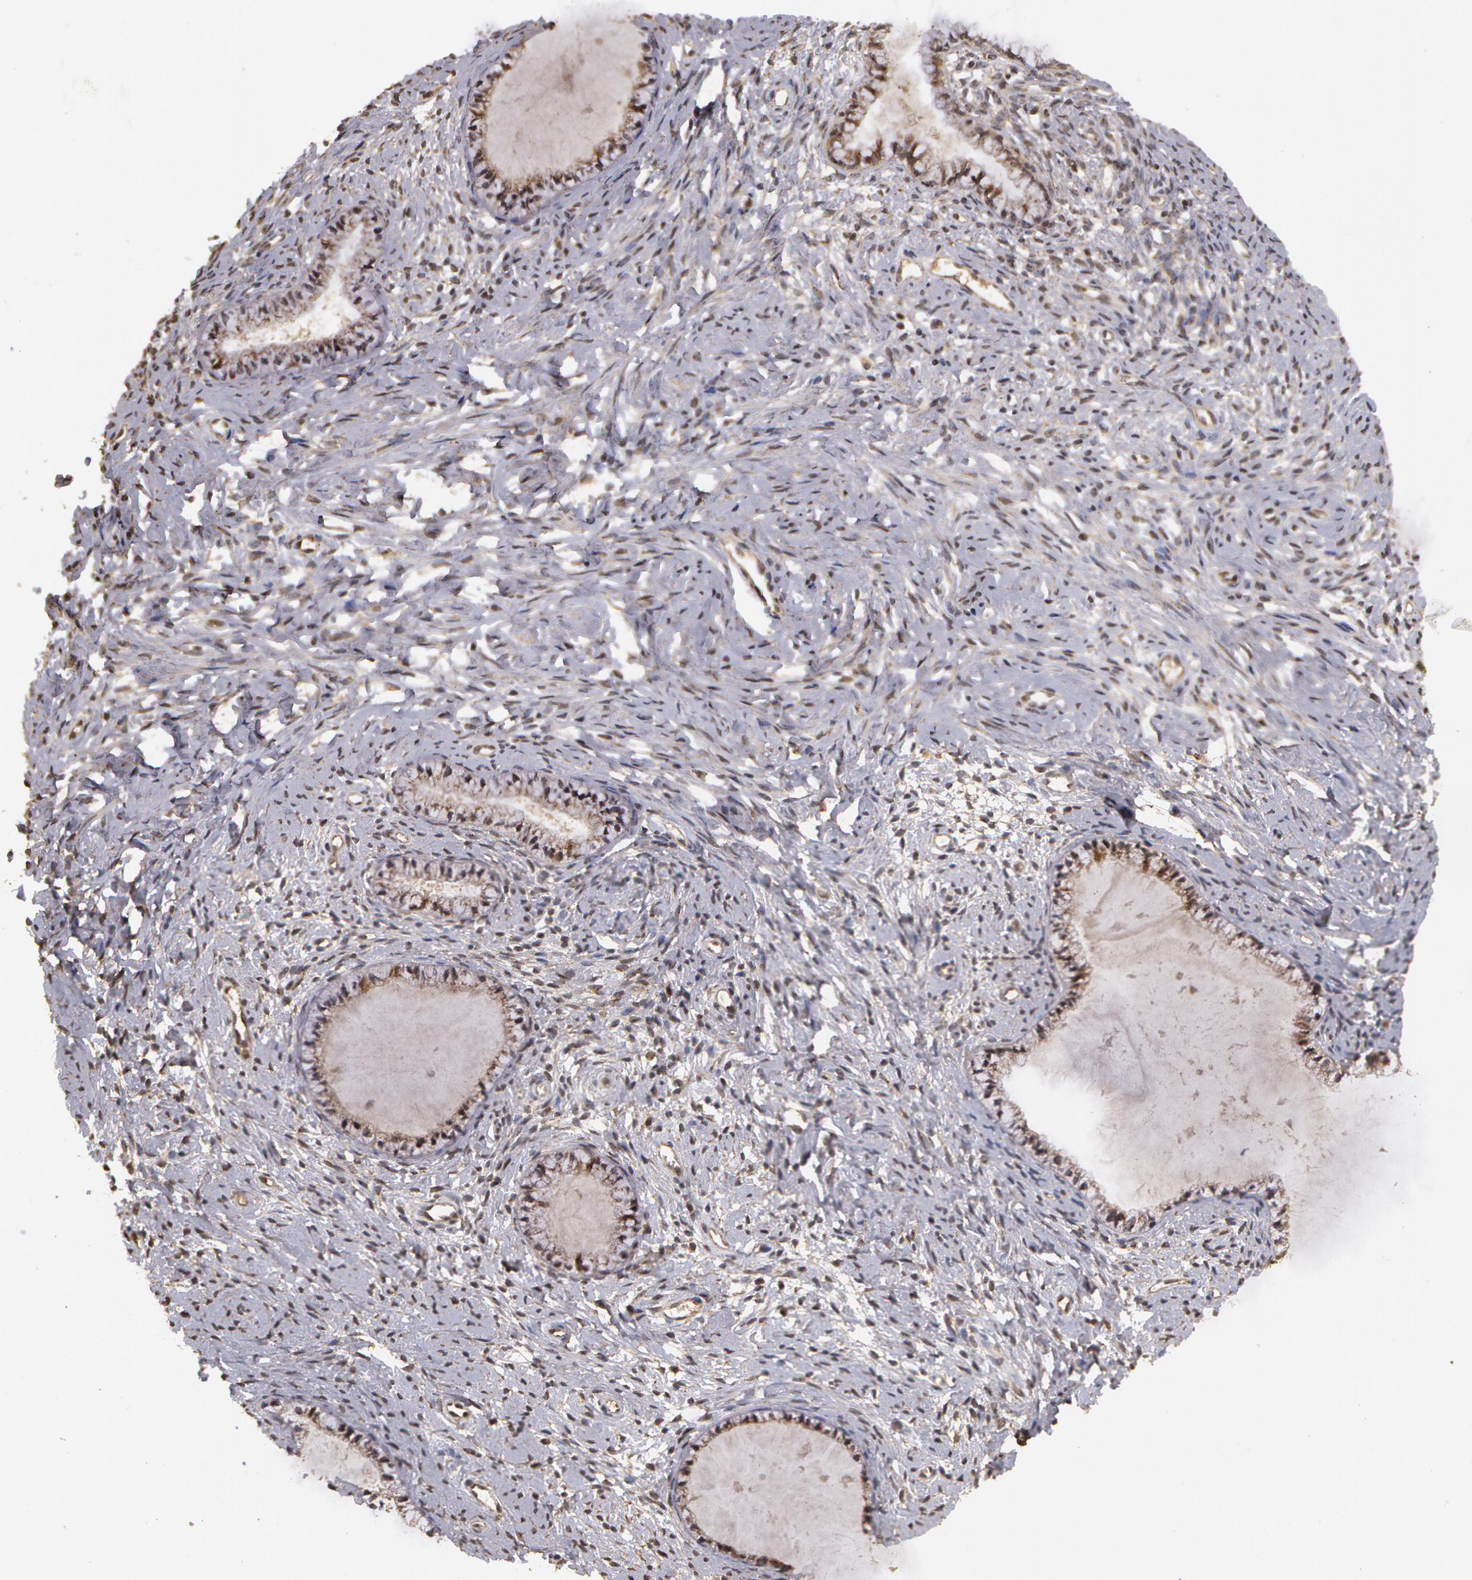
{"staining": {"intensity": "weak", "quantity": "25%-75%", "location": "nuclear"}, "tissue": "cervix", "cell_type": "Glandular cells", "image_type": "normal", "snomed": [{"axis": "morphology", "description": "Normal tissue, NOS"}, {"axis": "topography", "description": "Cervix"}], "caption": "Unremarkable cervix was stained to show a protein in brown. There is low levels of weak nuclear staining in about 25%-75% of glandular cells. The staining was performed using DAB (3,3'-diaminobenzidine), with brown indicating positive protein expression. Nuclei are stained blue with hematoxylin.", "gene": "STX5", "patient": {"sex": "female", "age": 70}}